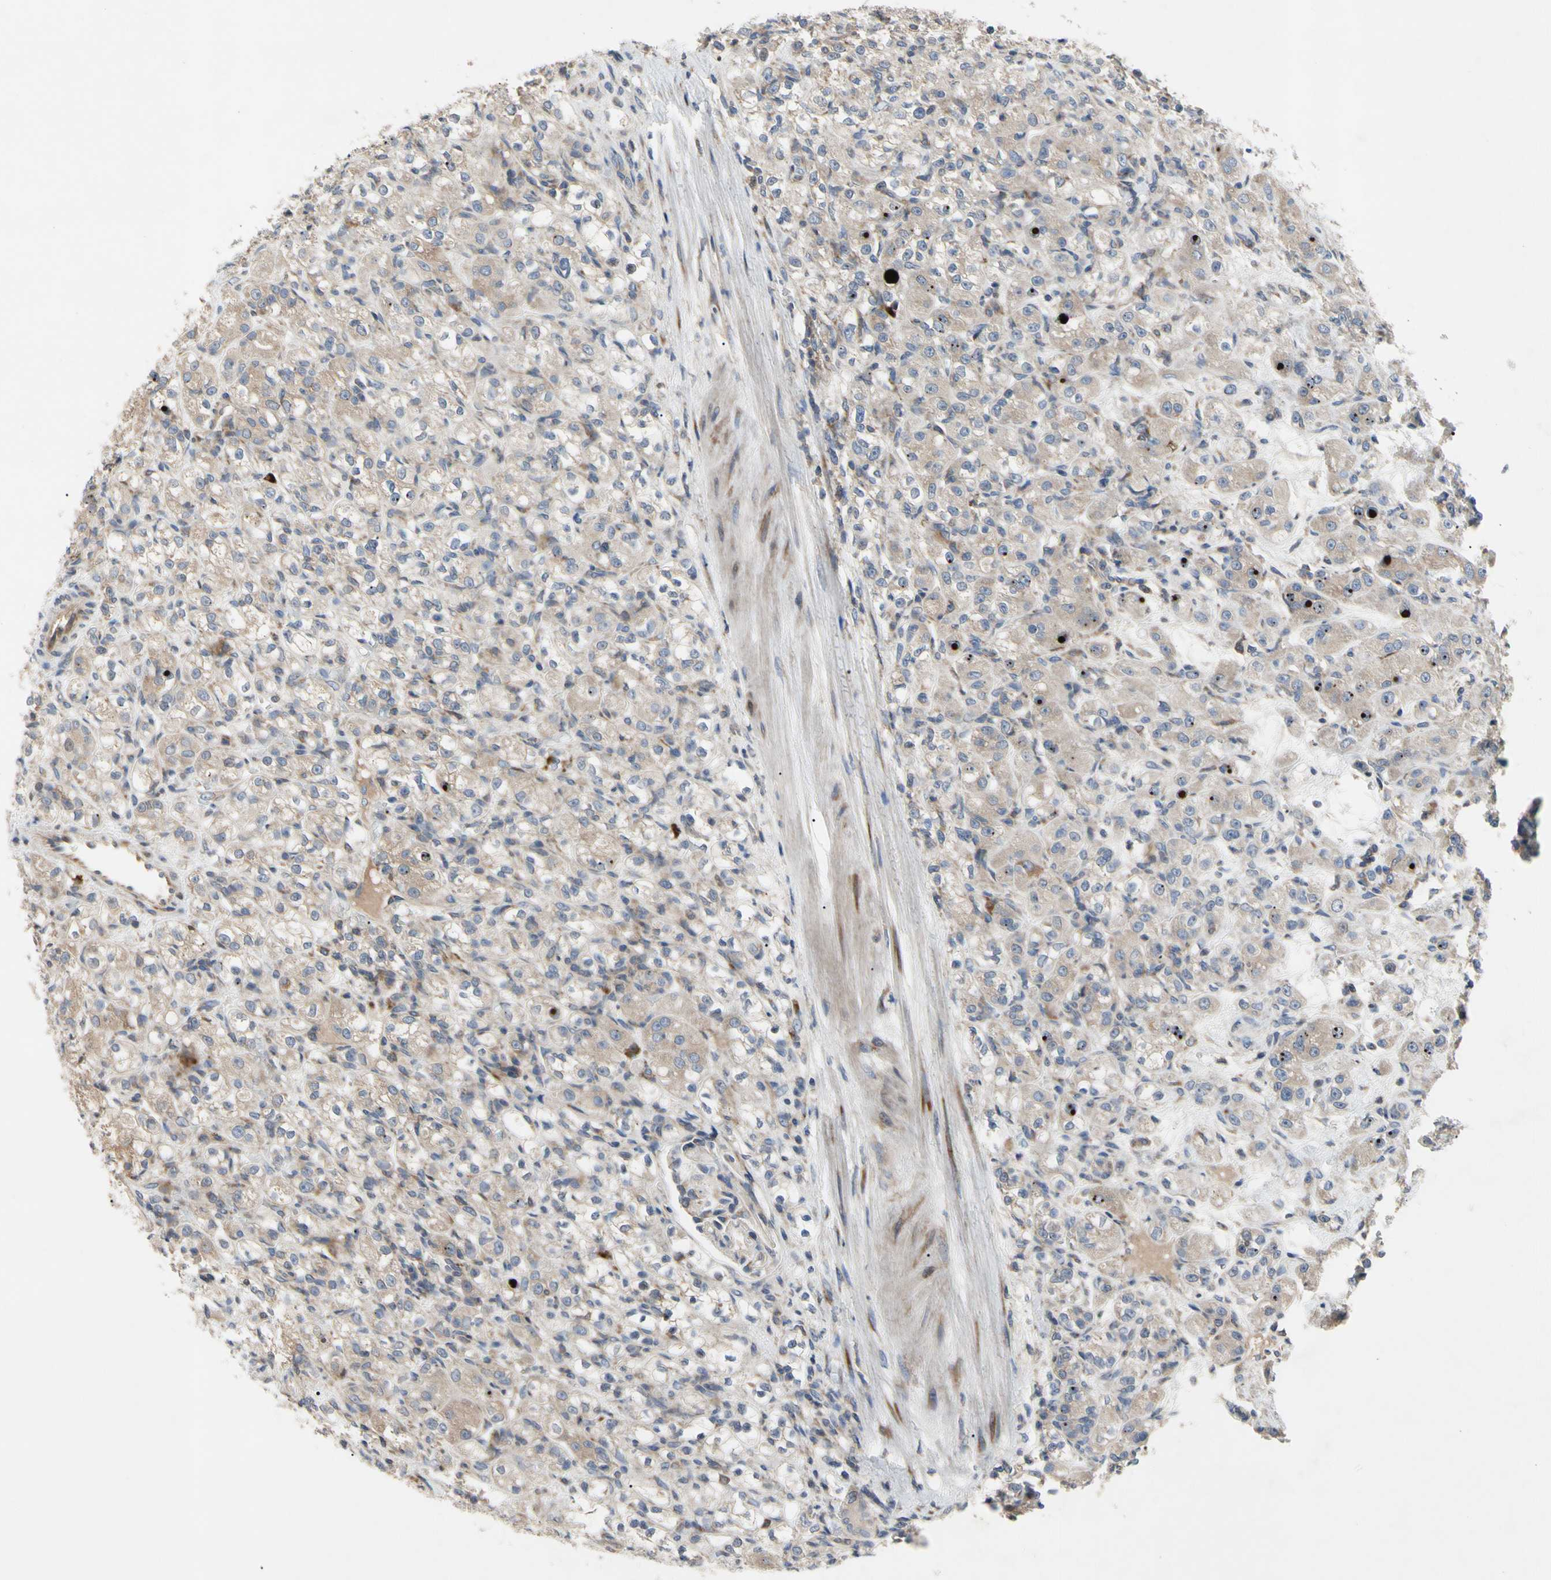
{"staining": {"intensity": "weak", "quantity": ">75%", "location": "cytoplasmic/membranous"}, "tissue": "renal cancer", "cell_type": "Tumor cells", "image_type": "cancer", "snomed": [{"axis": "morphology", "description": "Normal tissue, NOS"}, {"axis": "morphology", "description": "Adenocarcinoma, NOS"}, {"axis": "topography", "description": "Kidney"}], "caption": "About >75% of tumor cells in human renal adenocarcinoma display weak cytoplasmic/membranous protein staining as visualized by brown immunohistochemical staining.", "gene": "MMEL1", "patient": {"sex": "male", "age": 61}}